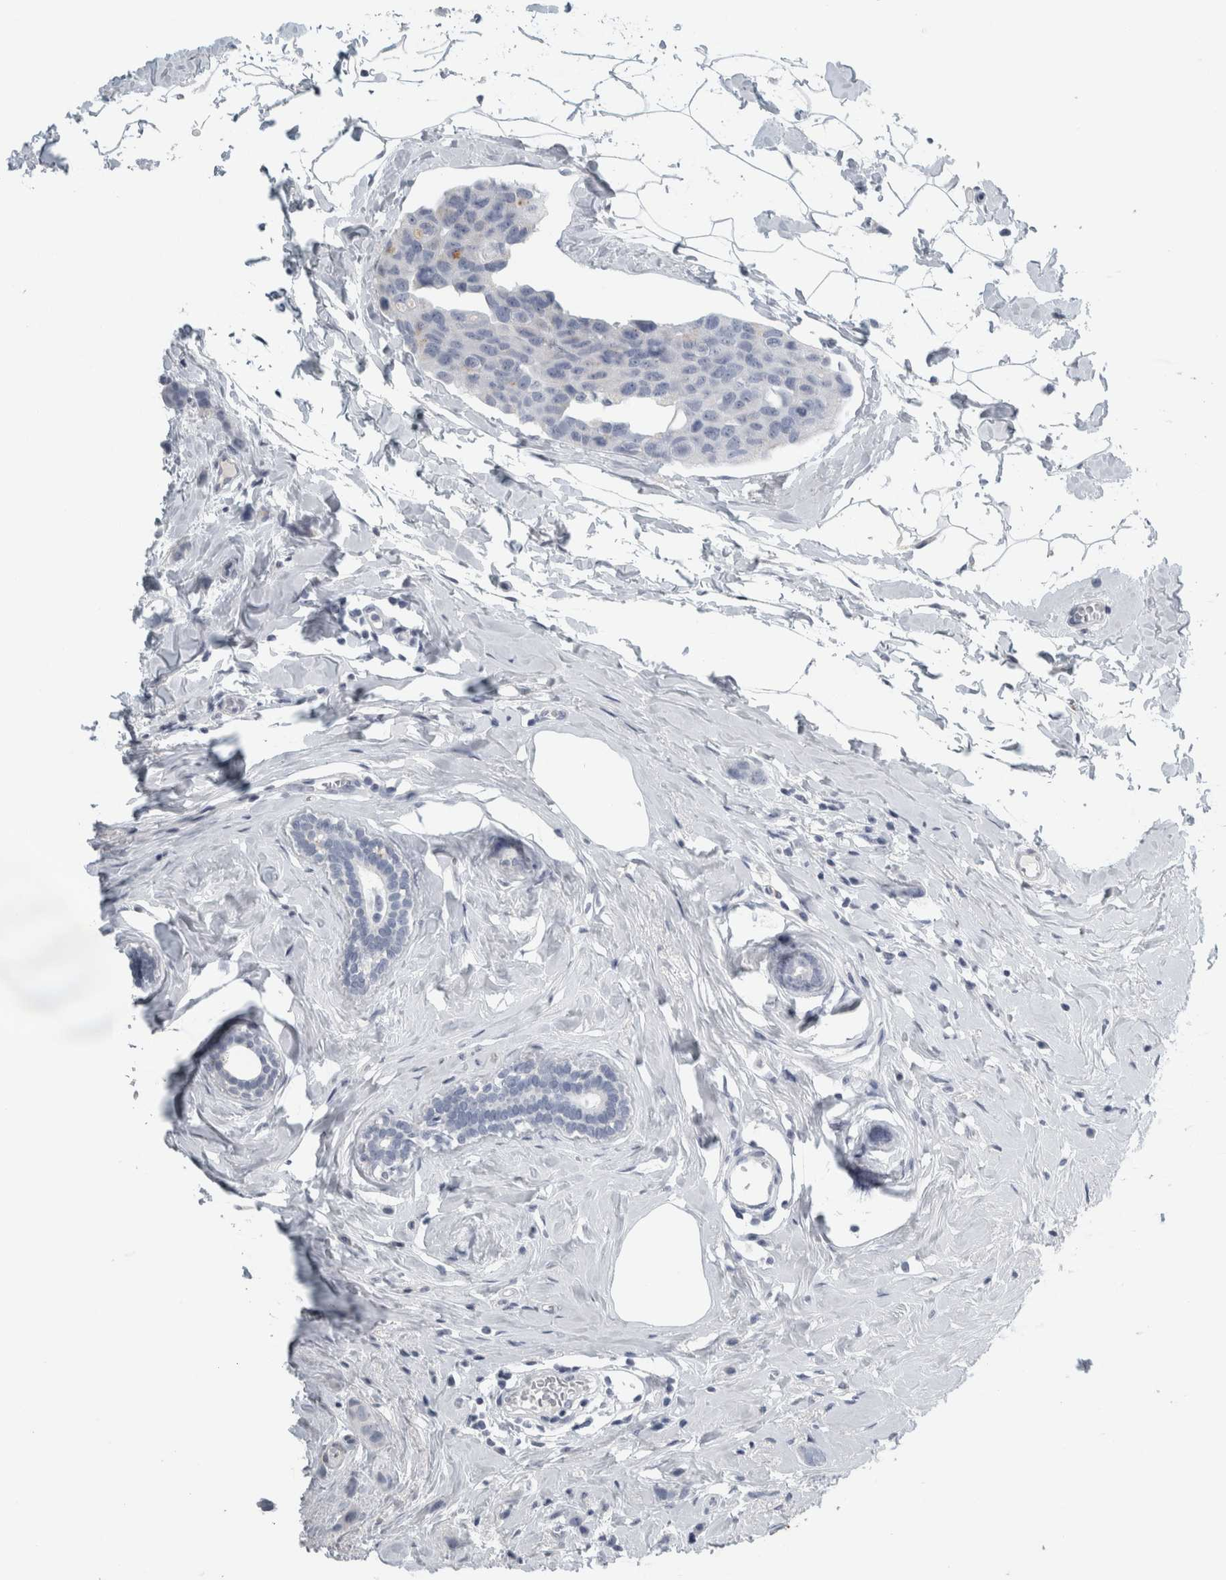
{"staining": {"intensity": "negative", "quantity": "none", "location": "none"}, "tissue": "breast cancer", "cell_type": "Tumor cells", "image_type": "cancer", "snomed": [{"axis": "morphology", "description": "Normal tissue, NOS"}, {"axis": "morphology", "description": "Duct carcinoma"}, {"axis": "topography", "description": "Breast"}], "caption": "Immunohistochemical staining of human breast invasive ductal carcinoma reveals no significant expression in tumor cells.", "gene": "CPE", "patient": {"sex": "female", "age": 50}}